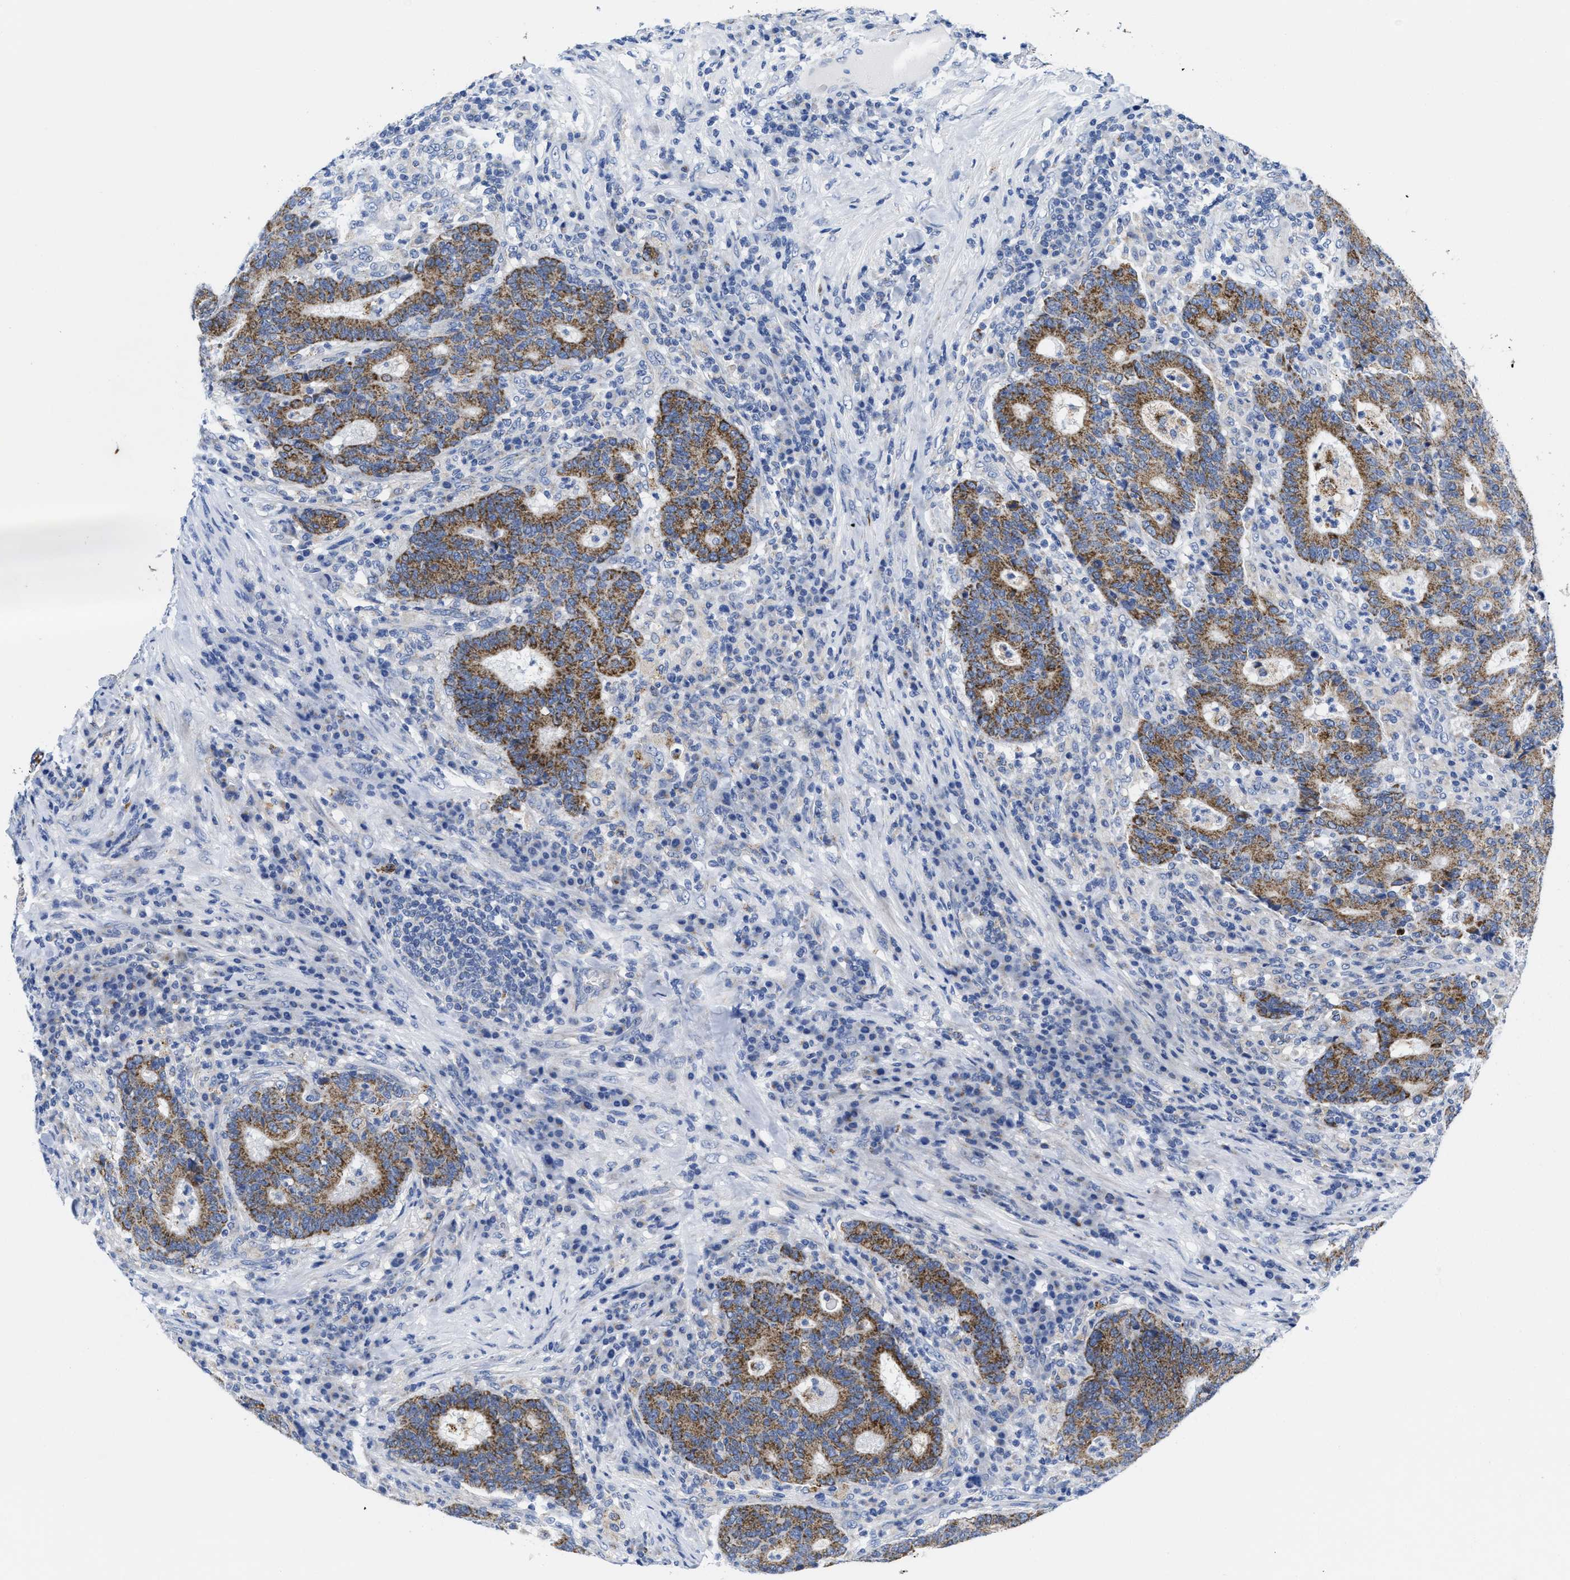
{"staining": {"intensity": "moderate", "quantity": ">75%", "location": "cytoplasmic/membranous"}, "tissue": "colorectal cancer", "cell_type": "Tumor cells", "image_type": "cancer", "snomed": [{"axis": "morphology", "description": "Adenocarcinoma, NOS"}, {"axis": "topography", "description": "Colon"}], "caption": "An image showing moderate cytoplasmic/membranous staining in about >75% of tumor cells in adenocarcinoma (colorectal), as visualized by brown immunohistochemical staining.", "gene": "TBRG4", "patient": {"sex": "female", "age": 75}}